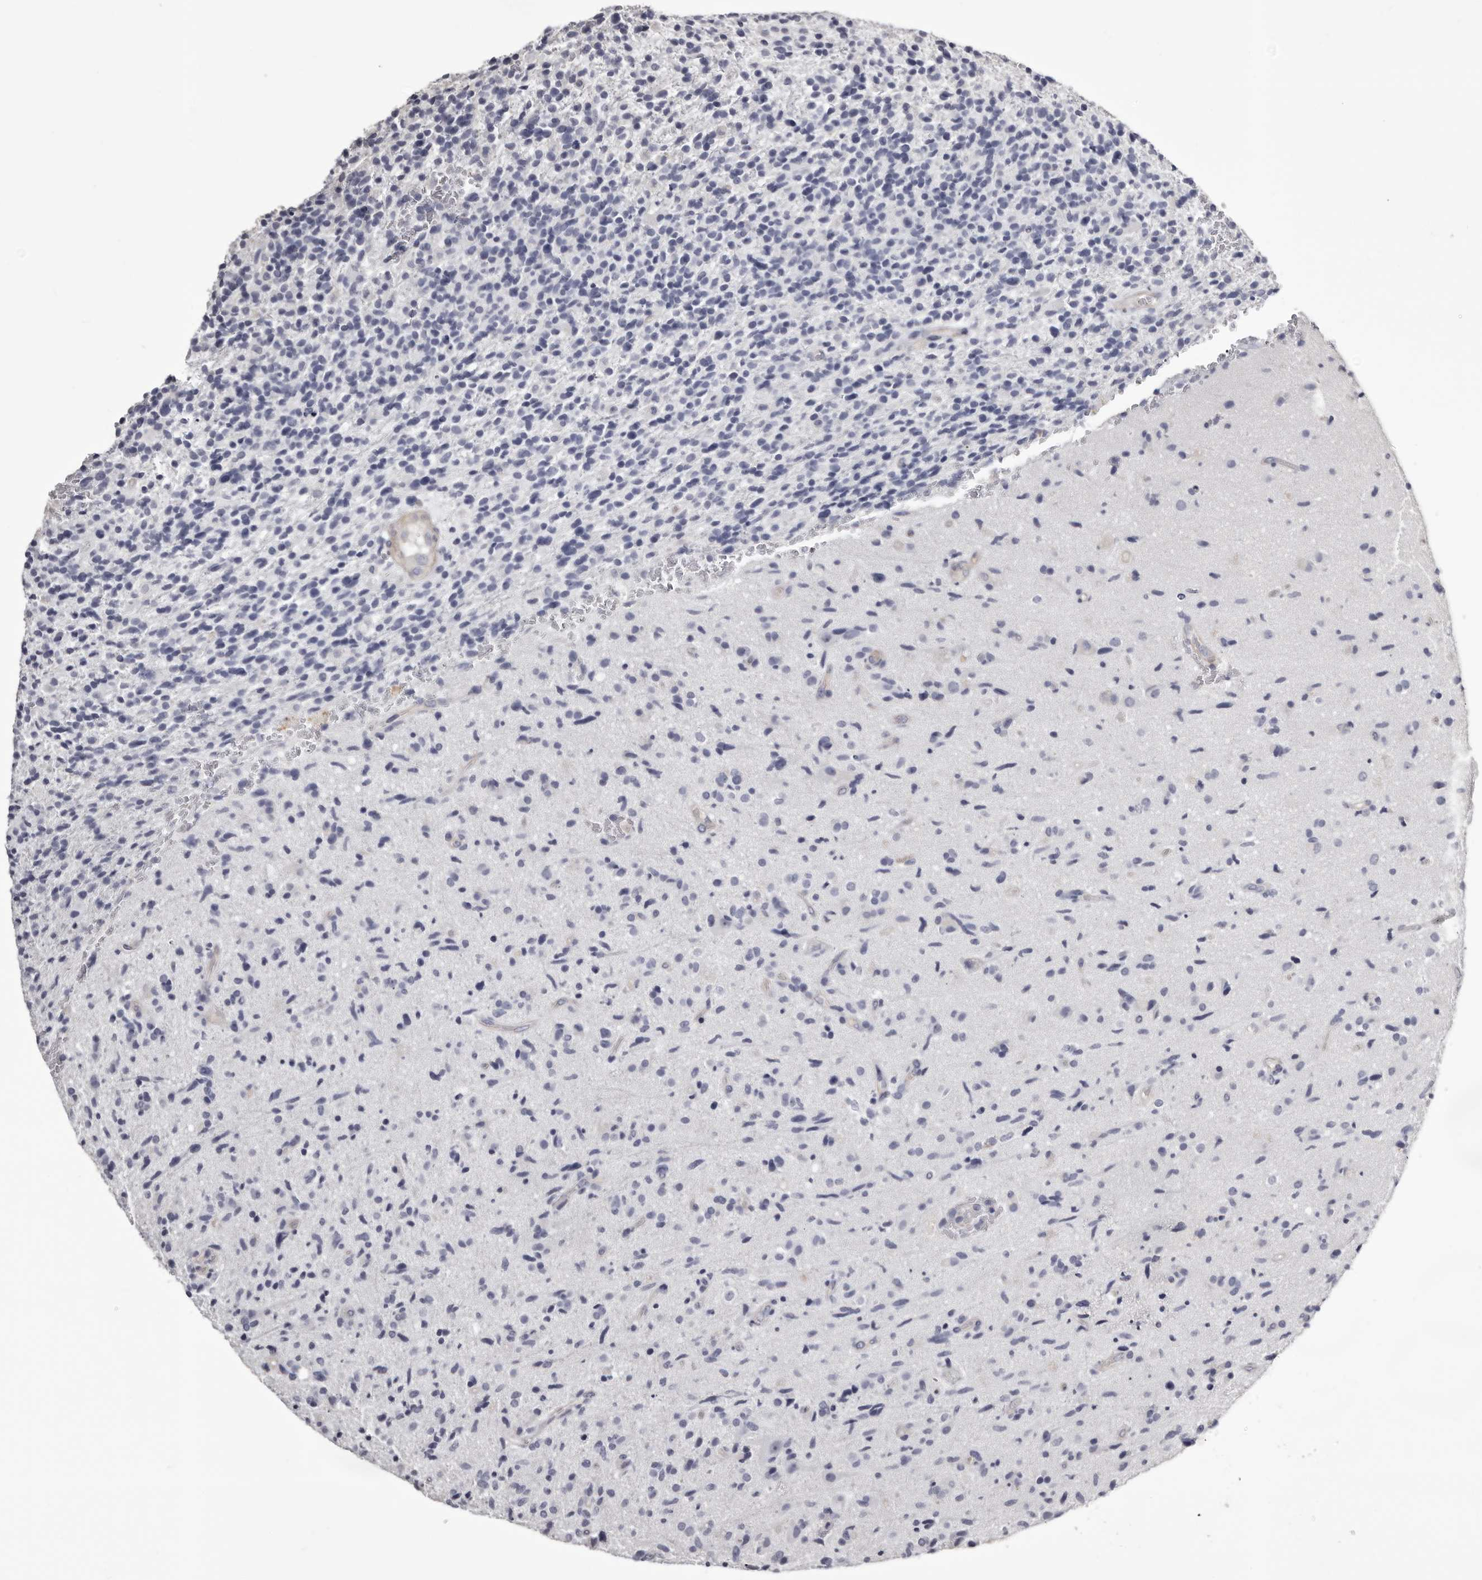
{"staining": {"intensity": "negative", "quantity": "none", "location": "none"}, "tissue": "glioma", "cell_type": "Tumor cells", "image_type": "cancer", "snomed": [{"axis": "morphology", "description": "Glioma, malignant, High grade"}, {"axis": "topography", "description": "Brain"}], "caption": "High magnification brightfield microscopy of malignant glioma (high-grade) stained with DAB (3,3'-diaminobenzidine) (brown) and counterstained with hematoxylin (blue): tumor cells show no significant positivity.", "gene": "LAD1", "patient": {"sex": "male", "age": 72}}